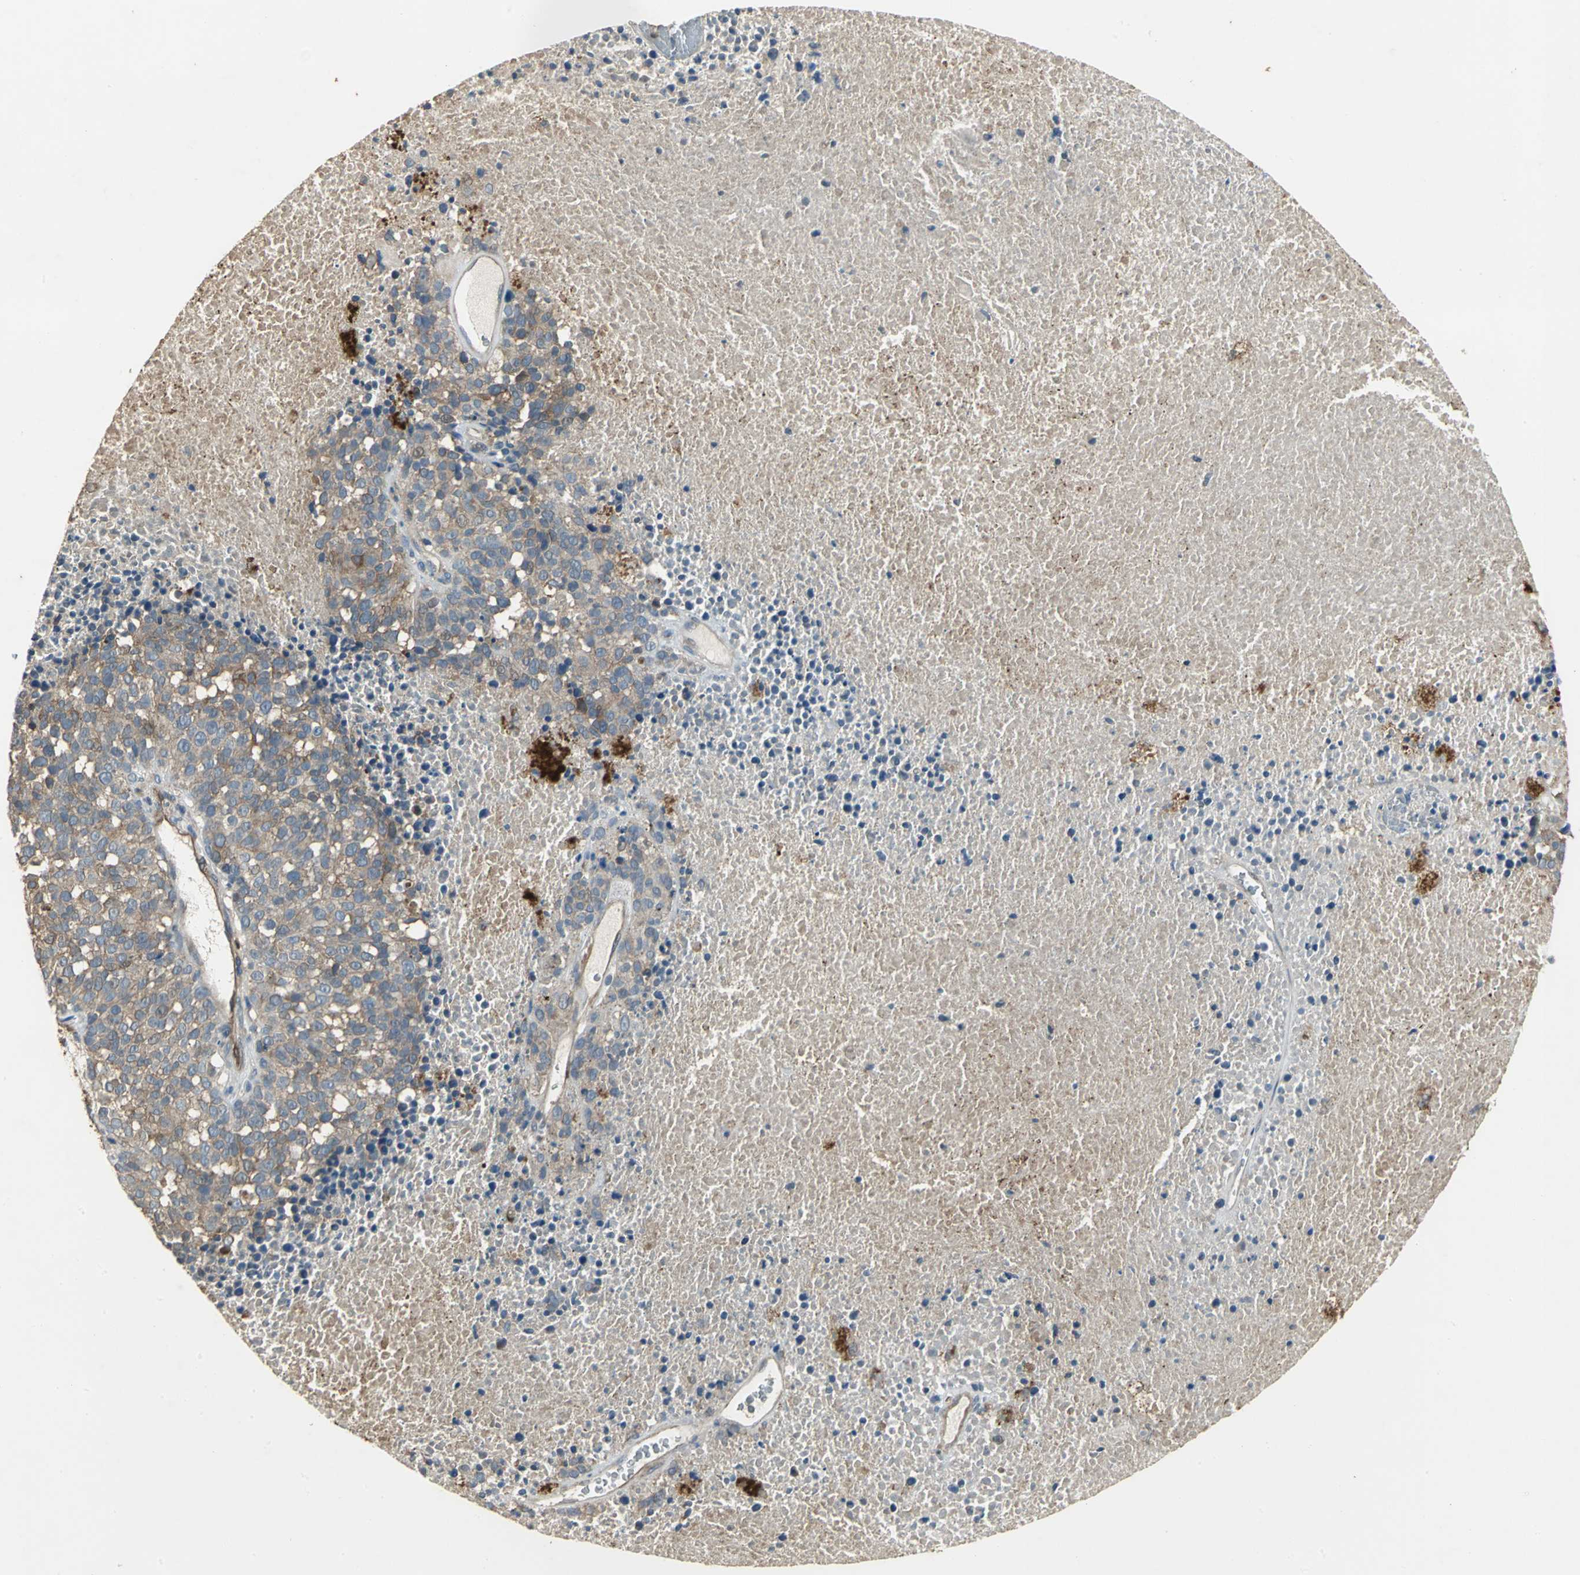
{"staining": {"intensity": "moderate", "quantity": ">75%", "location": "cytoplasmic/membranous"}, "tissue": "melanoma", "cell_type": "Tumor cells", "image_type": "cancer", "snomed": [{"axis": "morphology", "description": "Malignant melanoma, Metastatic site"}, {"axis": "topography", "description": "Cerebral cortex"}], "caption": "Protein analysis of melanoma tissue displays moderate cytoplasmic/membranous expression in approximately >75% of tumor cells.", "gene": "MET", "patient": {"sex": "female", "age": 52}}